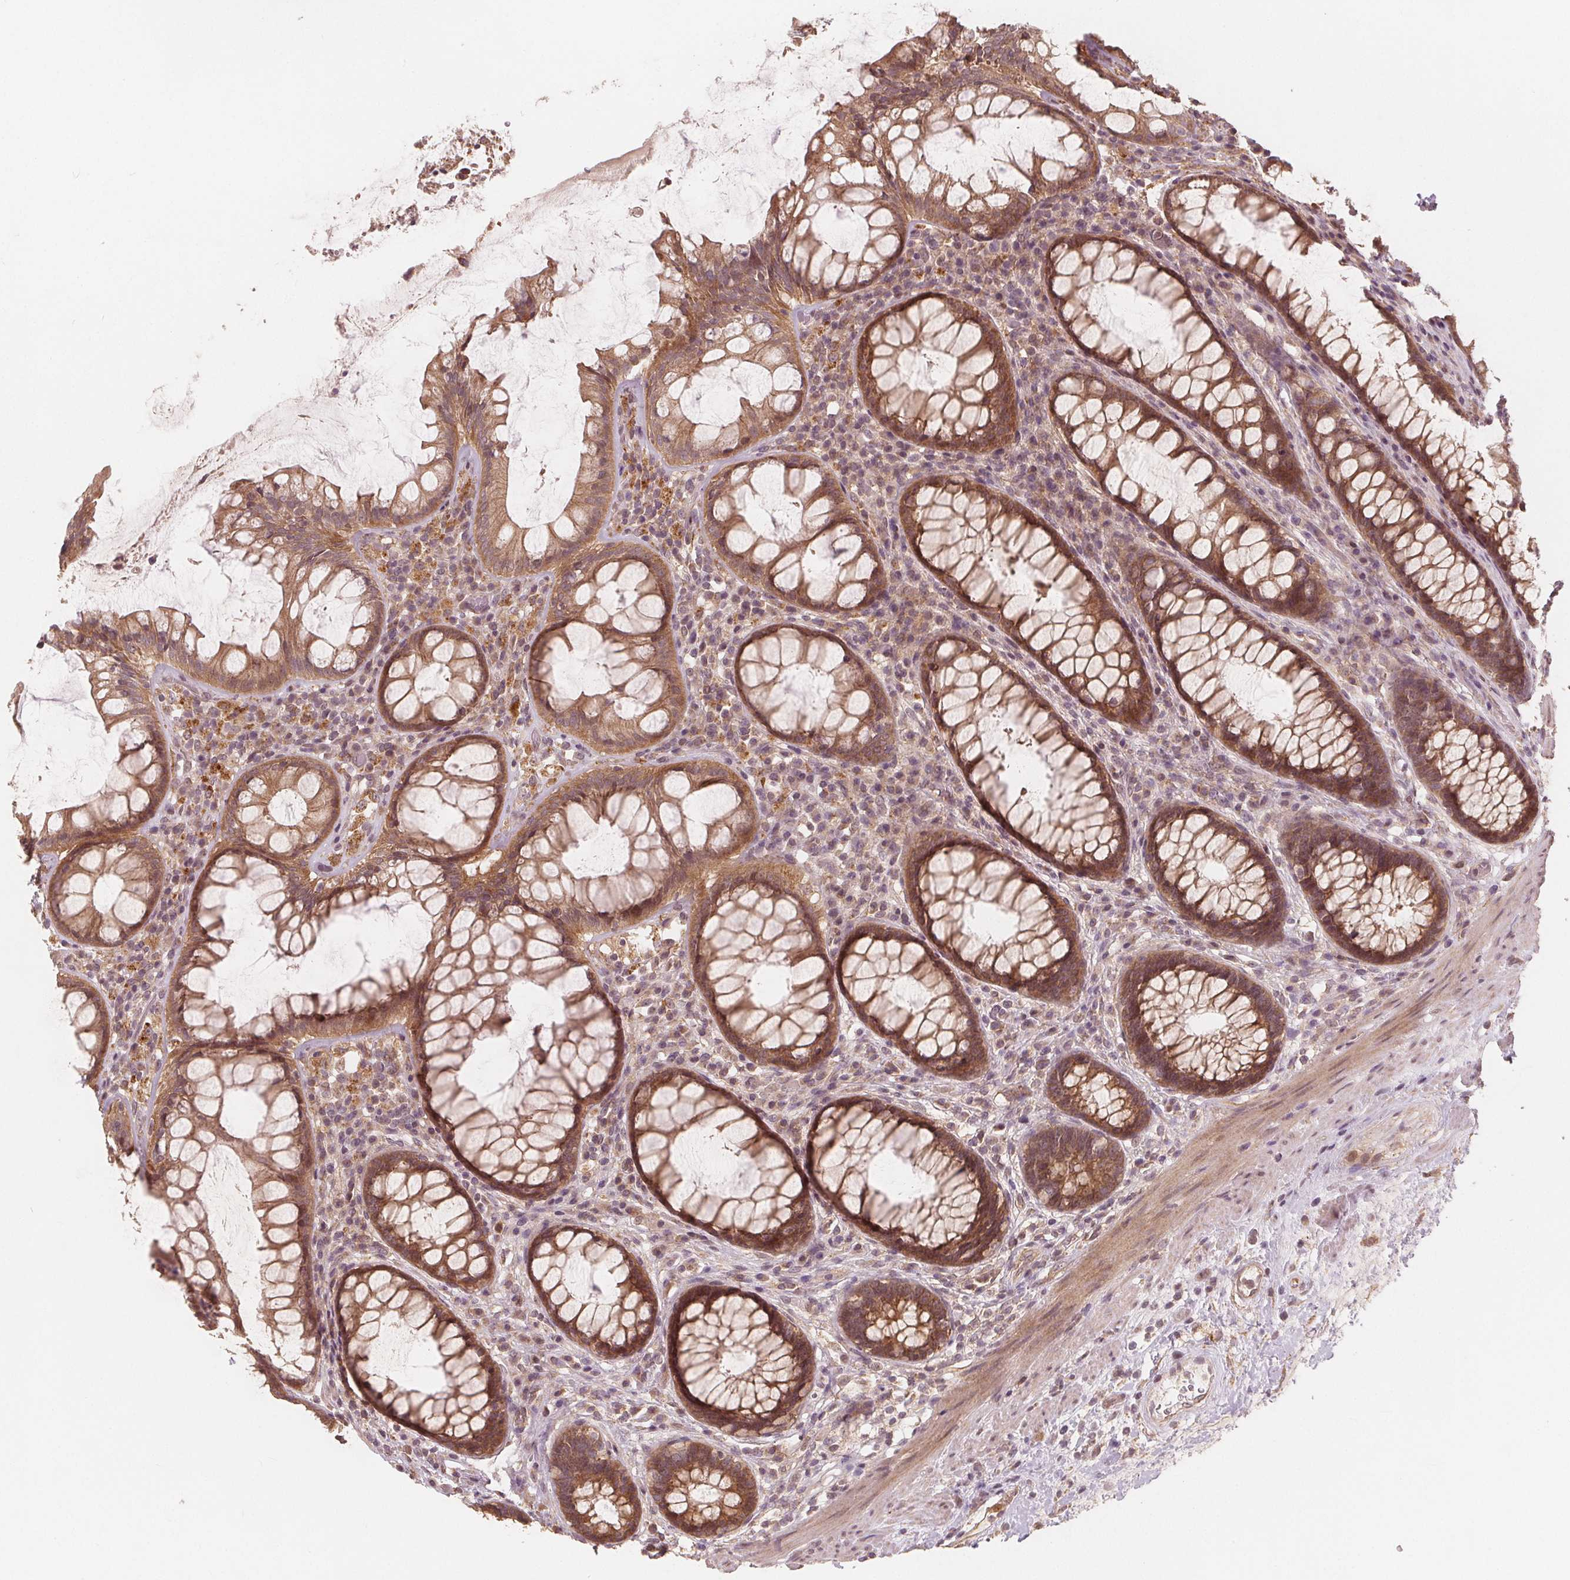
{"staining": {"intensity": "moderate", "quantity": ">75%", "location": "cytoplasmic/membranous"}, "tissue": "rectum", "cell_type": "Glandular cells", "image_type": "normal", "snomed": [{"axis": "morphology", "description": "Normal tissue, NOS"}, {"axis": "topography", "description": "Rectum"}], "caption": "Immunohistochemical staining of unremarkable rectum demonstrates moderate cytoplasmic/membranous protein expression in about >75% of glandular cells.", "gene": "SNX12", "patient": {"sex": "male", "age": 72}}